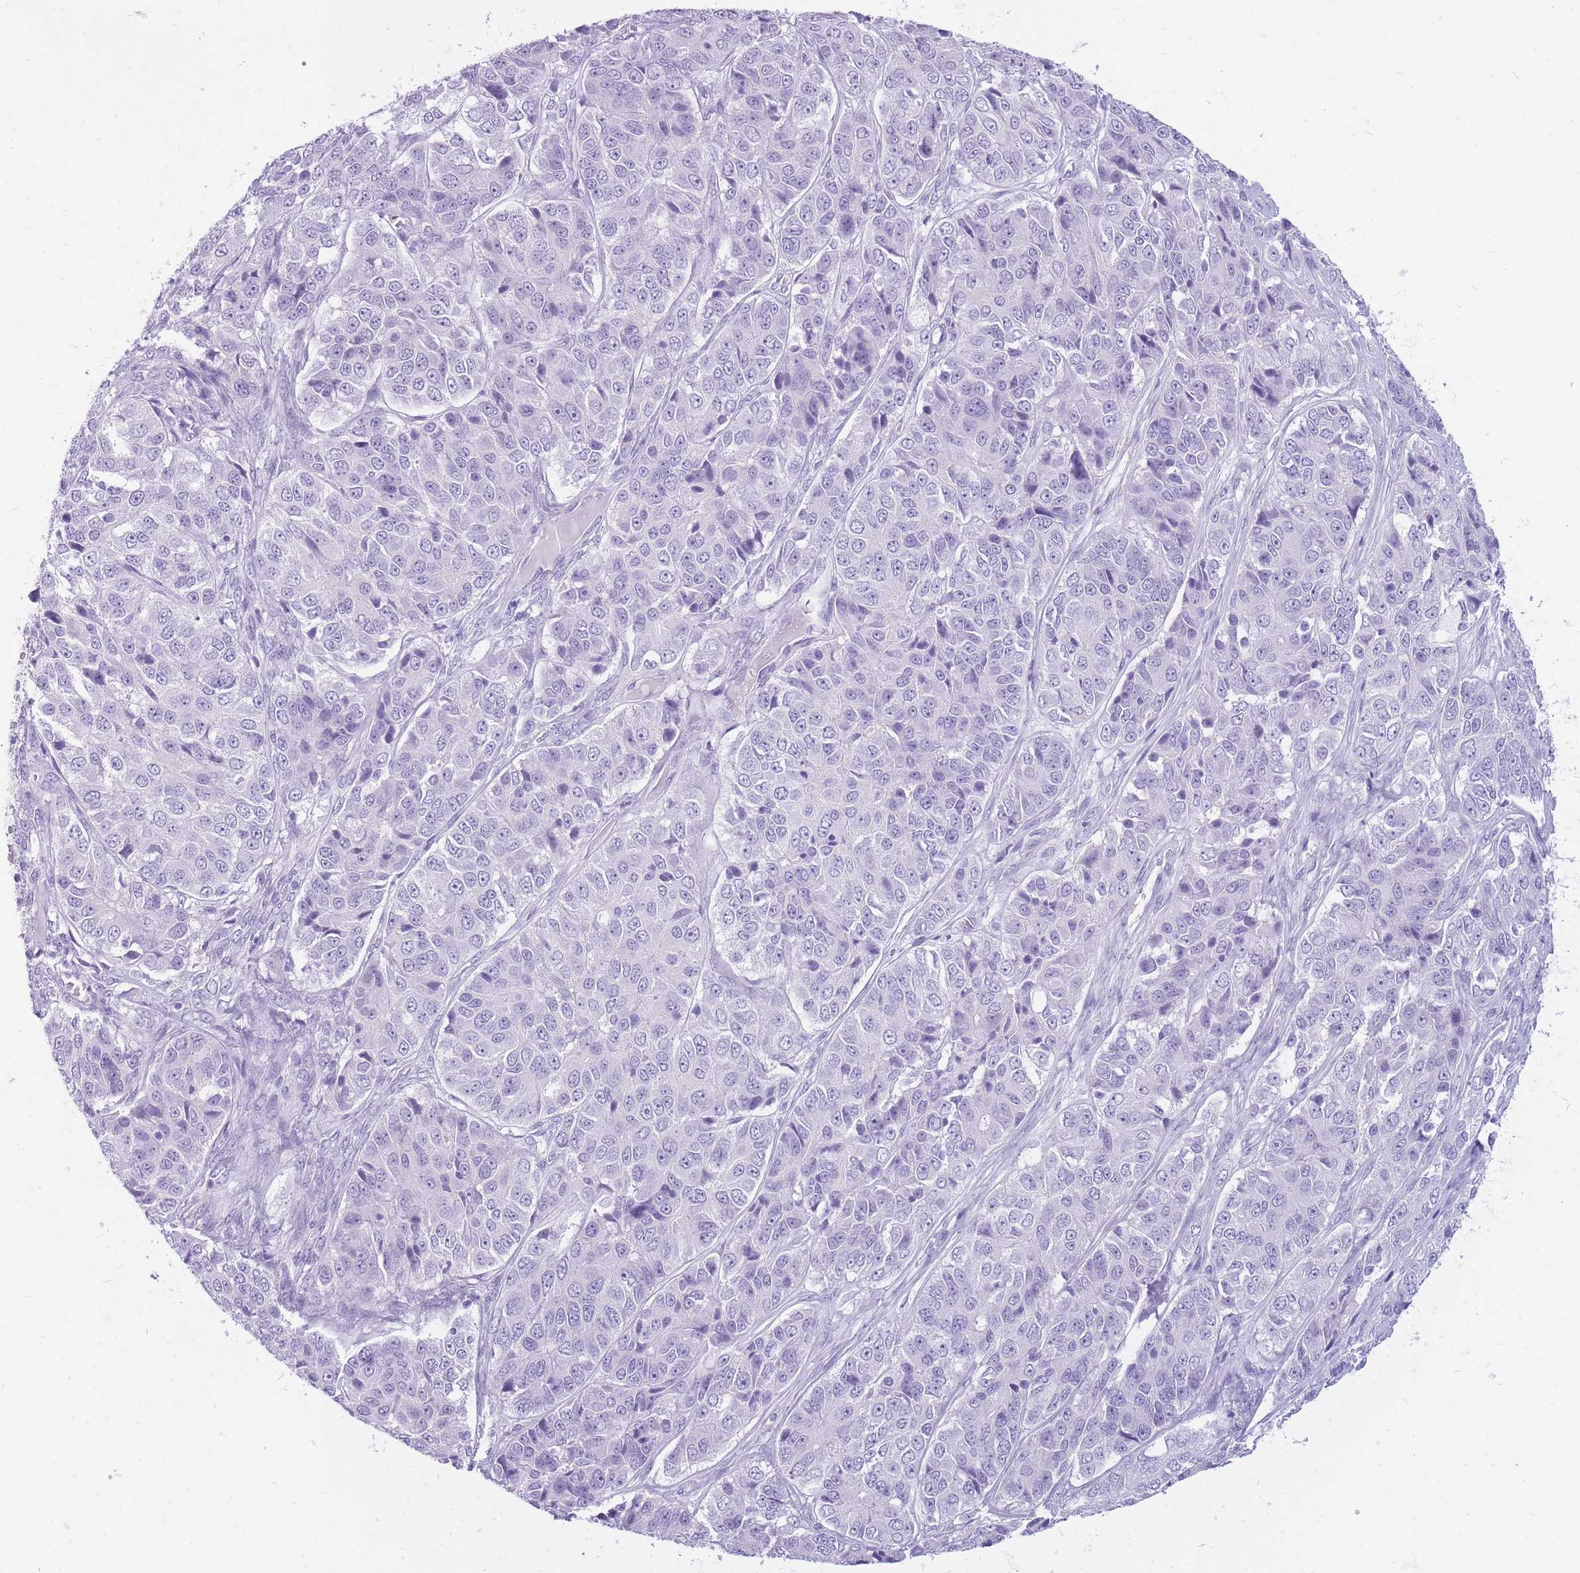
{"staining": {"intensity": "negative", "quantity": "none", "location": "none"}, "tissue": "ovarian cancer", "cell_type": "Tumor cells", "image_type": "cancer", "snomed": [{"axis": "morphology", "description": "Carcinoma, endometroid"}, {"axis": "topography", "description": "Ovary"}], "caption": "A histopathology image of human ovarian cancer (endometroid carcinoma) is negative for staining in tumor cells.", "gene": "CYP21A2", "patient": {"sex": "female", "age": 51}}